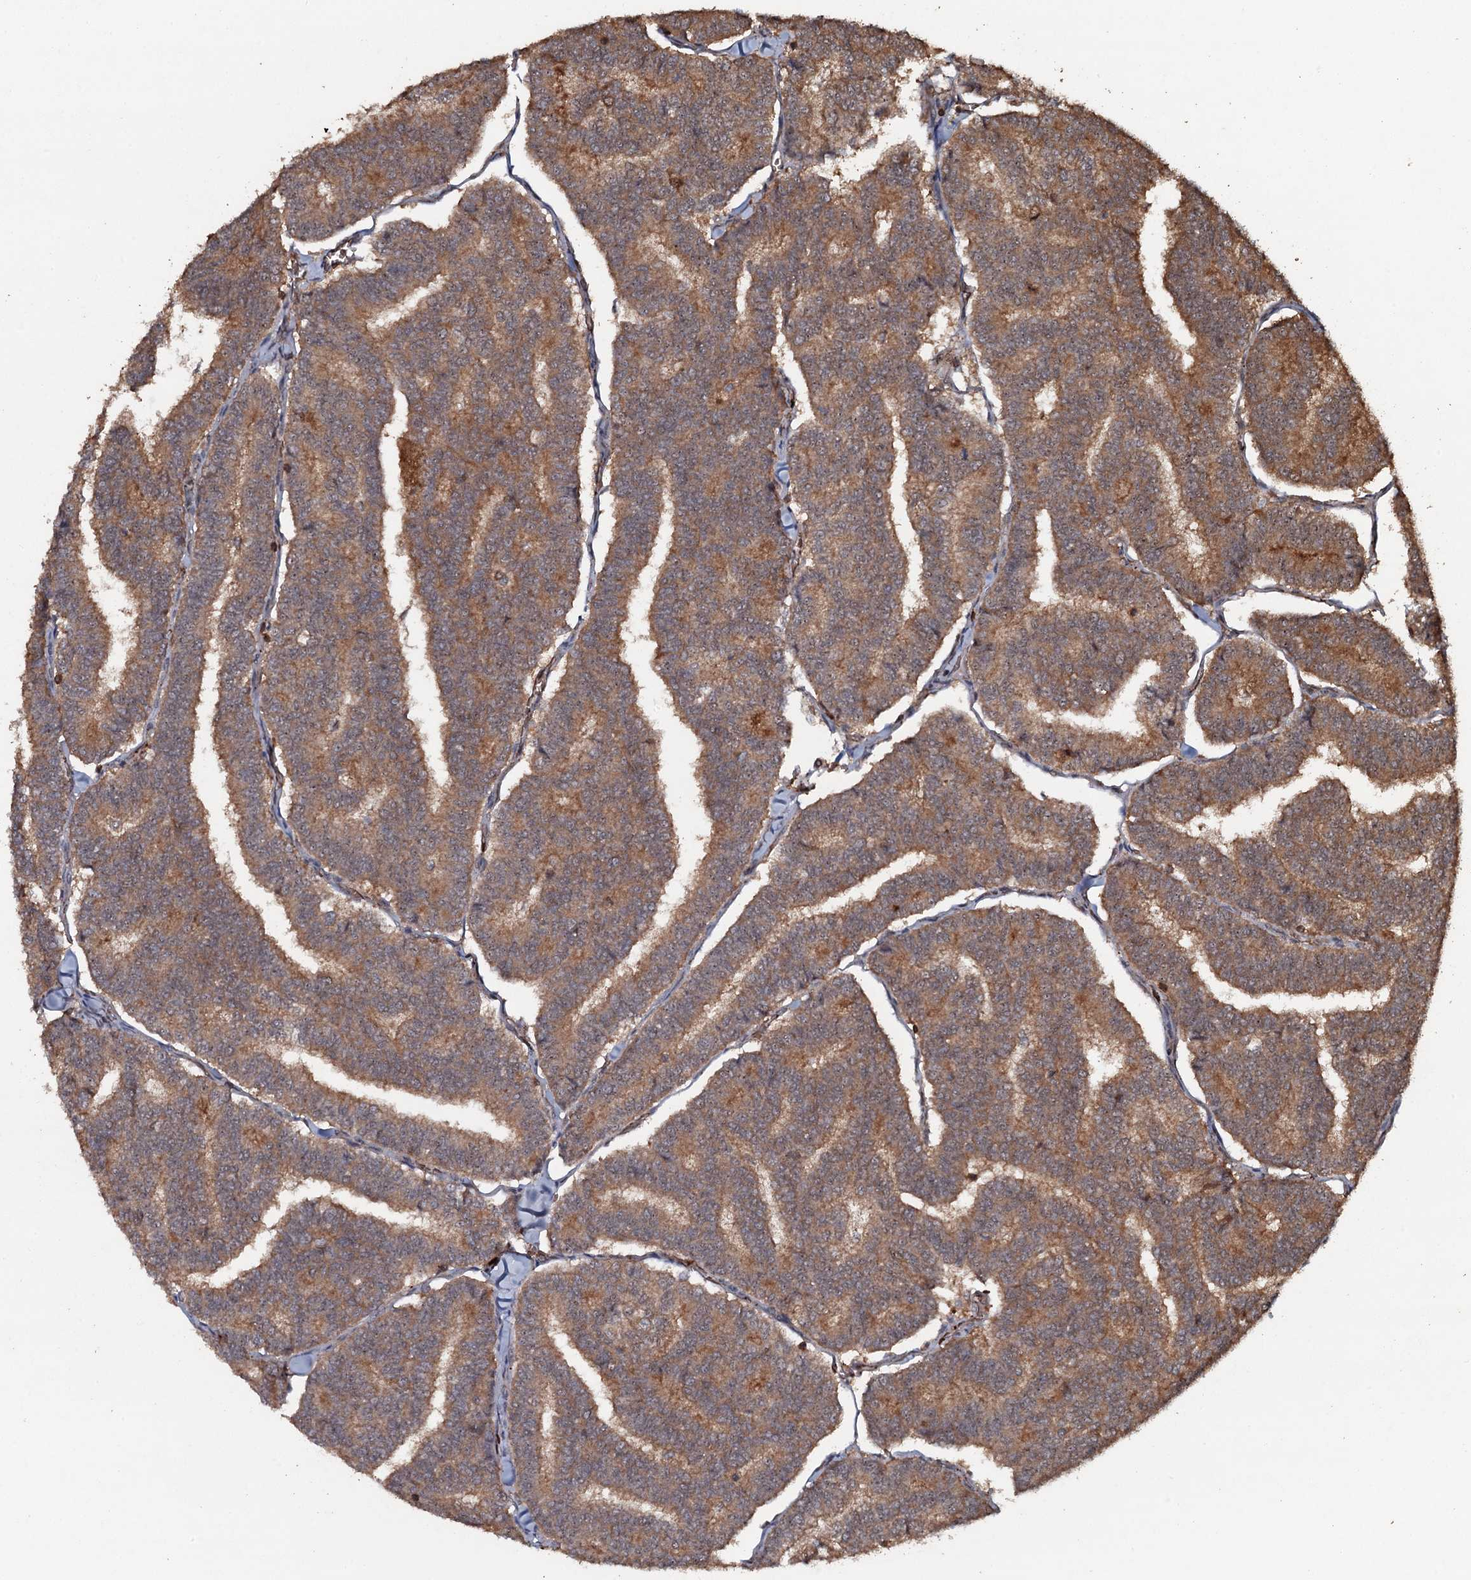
{"staining": {"intensity": "moderate", "quantity": ">75%", "location": "cytoplasmic/membranous"}, "tissue": "thyroid cancer", "cell_type": "Tumor cells", "image_type": "cancer", "snomed": [{"axis": "morphology", "description": "Papillary adenocarcinoma, NOS"}, {"axis": "topography", "description": "Thyroid gland"}], "caption": "Thyroid papillary adenocarcinoma stained for a protein shows moderate cytoplasmic/membranous positivity in tumor cells.", "gene": "ADGRG3", "patient": {"sex": "female", "age": 35}}